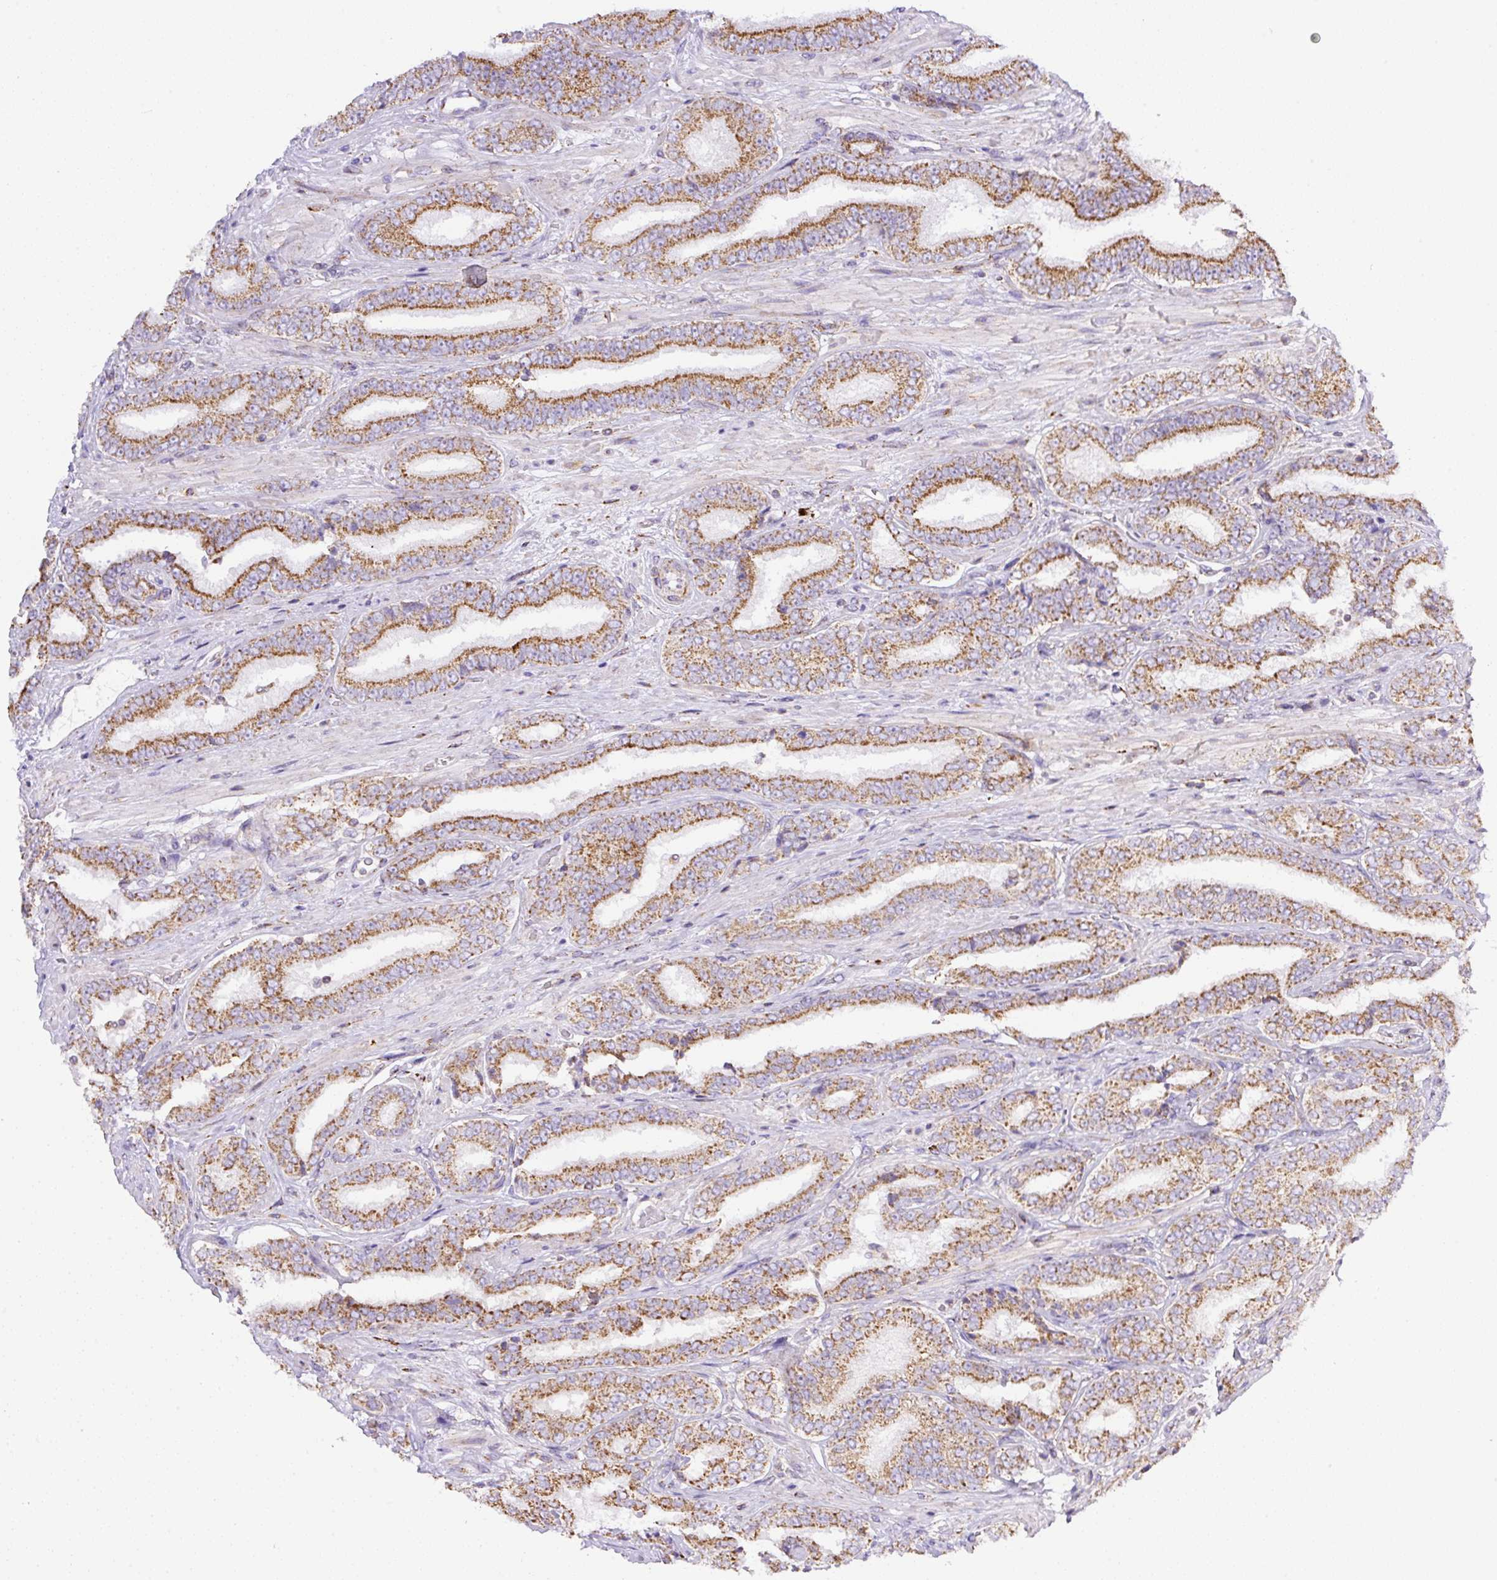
{"staining": {"intensity": "moderate", "quantity": ">75%", "location": "cytoplasmic/membranous"}, "tissue": "prostate cancer", "cell_type": "Tumor cells", "image_type": "cancer", "snomed": [{"axis": "morphology", "description": "Adenocarcinoma, High grade"}, {"axis": "topography", "description": "Prostate"}], "caption": "IHC micrograph of prostate cancer (high-grade adenocarcinoma) stained for a protein (brown), which demonstrates medium levels of moderate cytoplasmic/membranous staining in about >75% of tumor cells.", "gene": "NF1", "patient": {"sex": "male", "age": 72}}